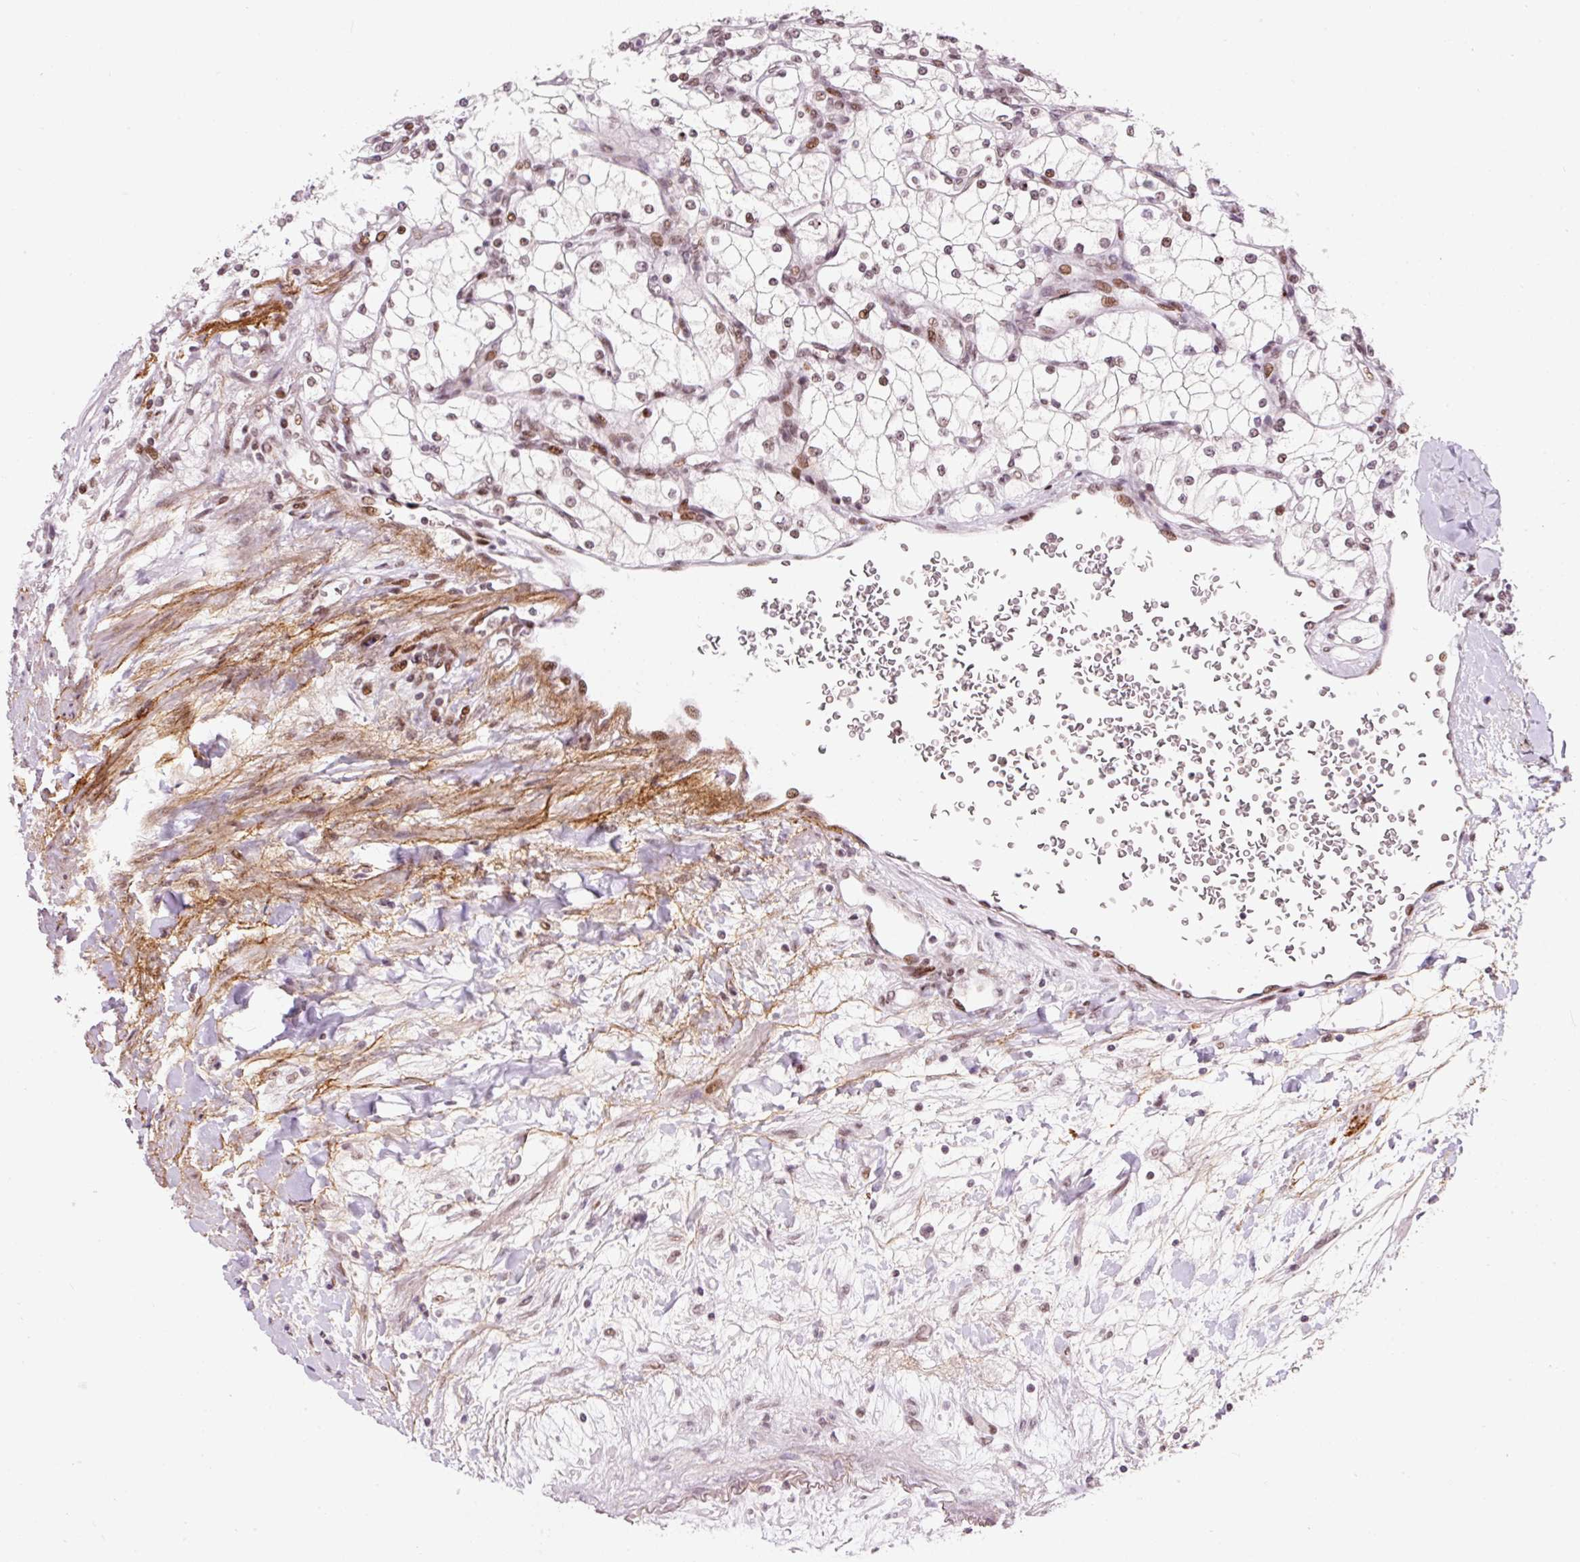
{"staining": {"intensity": "moderate", "quantity": ">75%", "location": "nuclear"}, "tissue": "renal cancer", "cell_type": "Tumor cells", "image_type": "cancer", "snomed": [{"axis": "morphology", "description": "Adenocarcinoma, NOS"}, {"axis": "topography", "description": "Kidney"}], "caption": "The immunohistochemical stain shows moderate nuclear expression in tumor cells of renal adenocarcinoma tissue.", "gene": "CCNL2", "patient": {"sex": "male", "age": 80}}